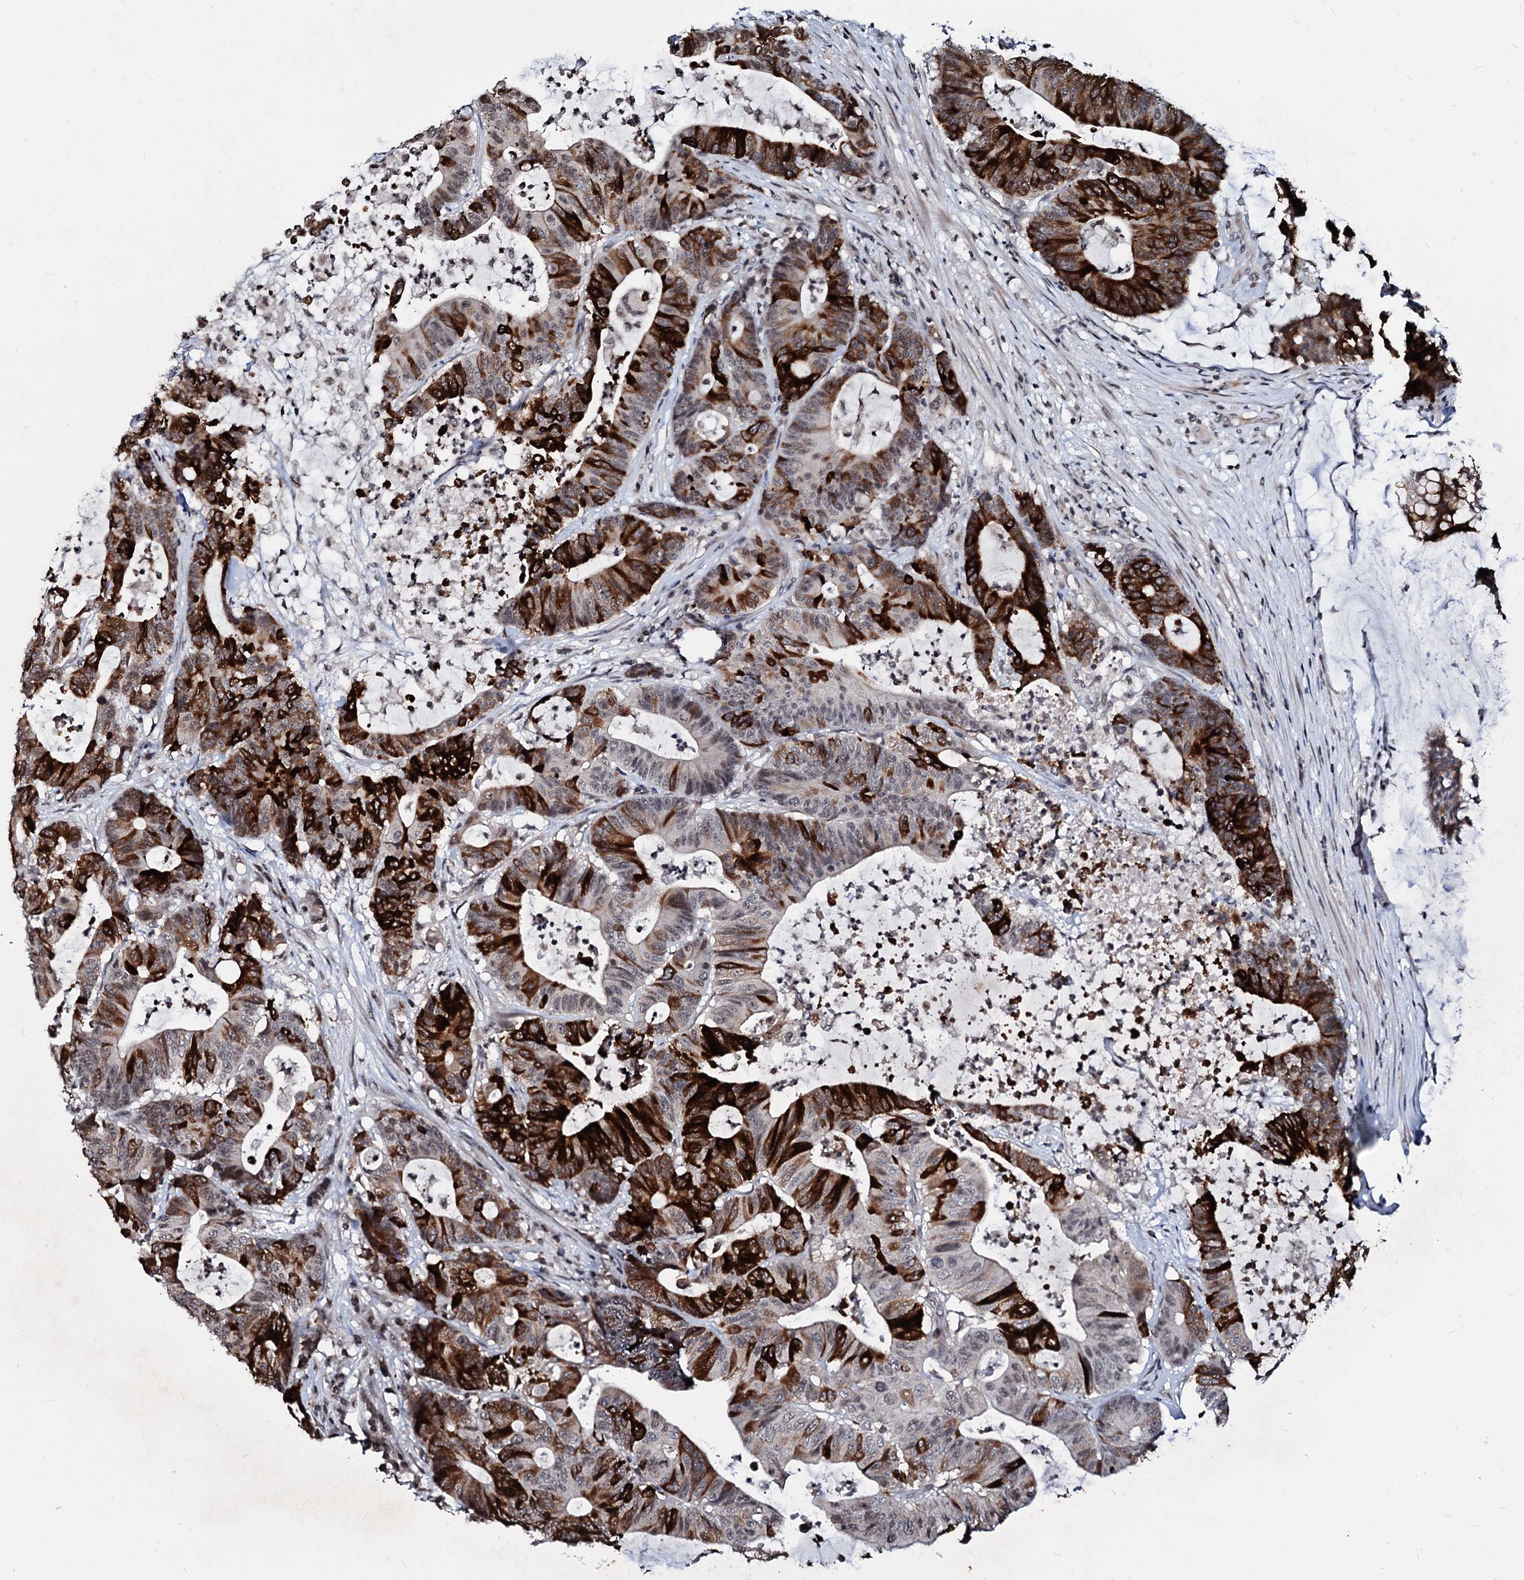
{"staining": {"intensity": "strong", "quantity": ">75%", "location": "cytoplasmic/membranous"}, "tissue": "colorectal cancer", "cell_type": "Tumor cells", "image_type": "cancer", "snomed": [{"axis": "morphology", "description": "Adenocarcinoma, NOS"}, {"axis": "topography", "description": "Colon"}], "caption": "A high-resolution image shows immunohistochemistry staining of adenocarcinoma (colorectal), which demonstrates strong cytoplasmic/membranous expression in about >75% of tumor cells. (DAB (3,3'-diaminobenzidine) IHC with brightfield microscopy, high magnification).", "gene": "LSM11", "patient": {"sex": "female", "age": 84}}